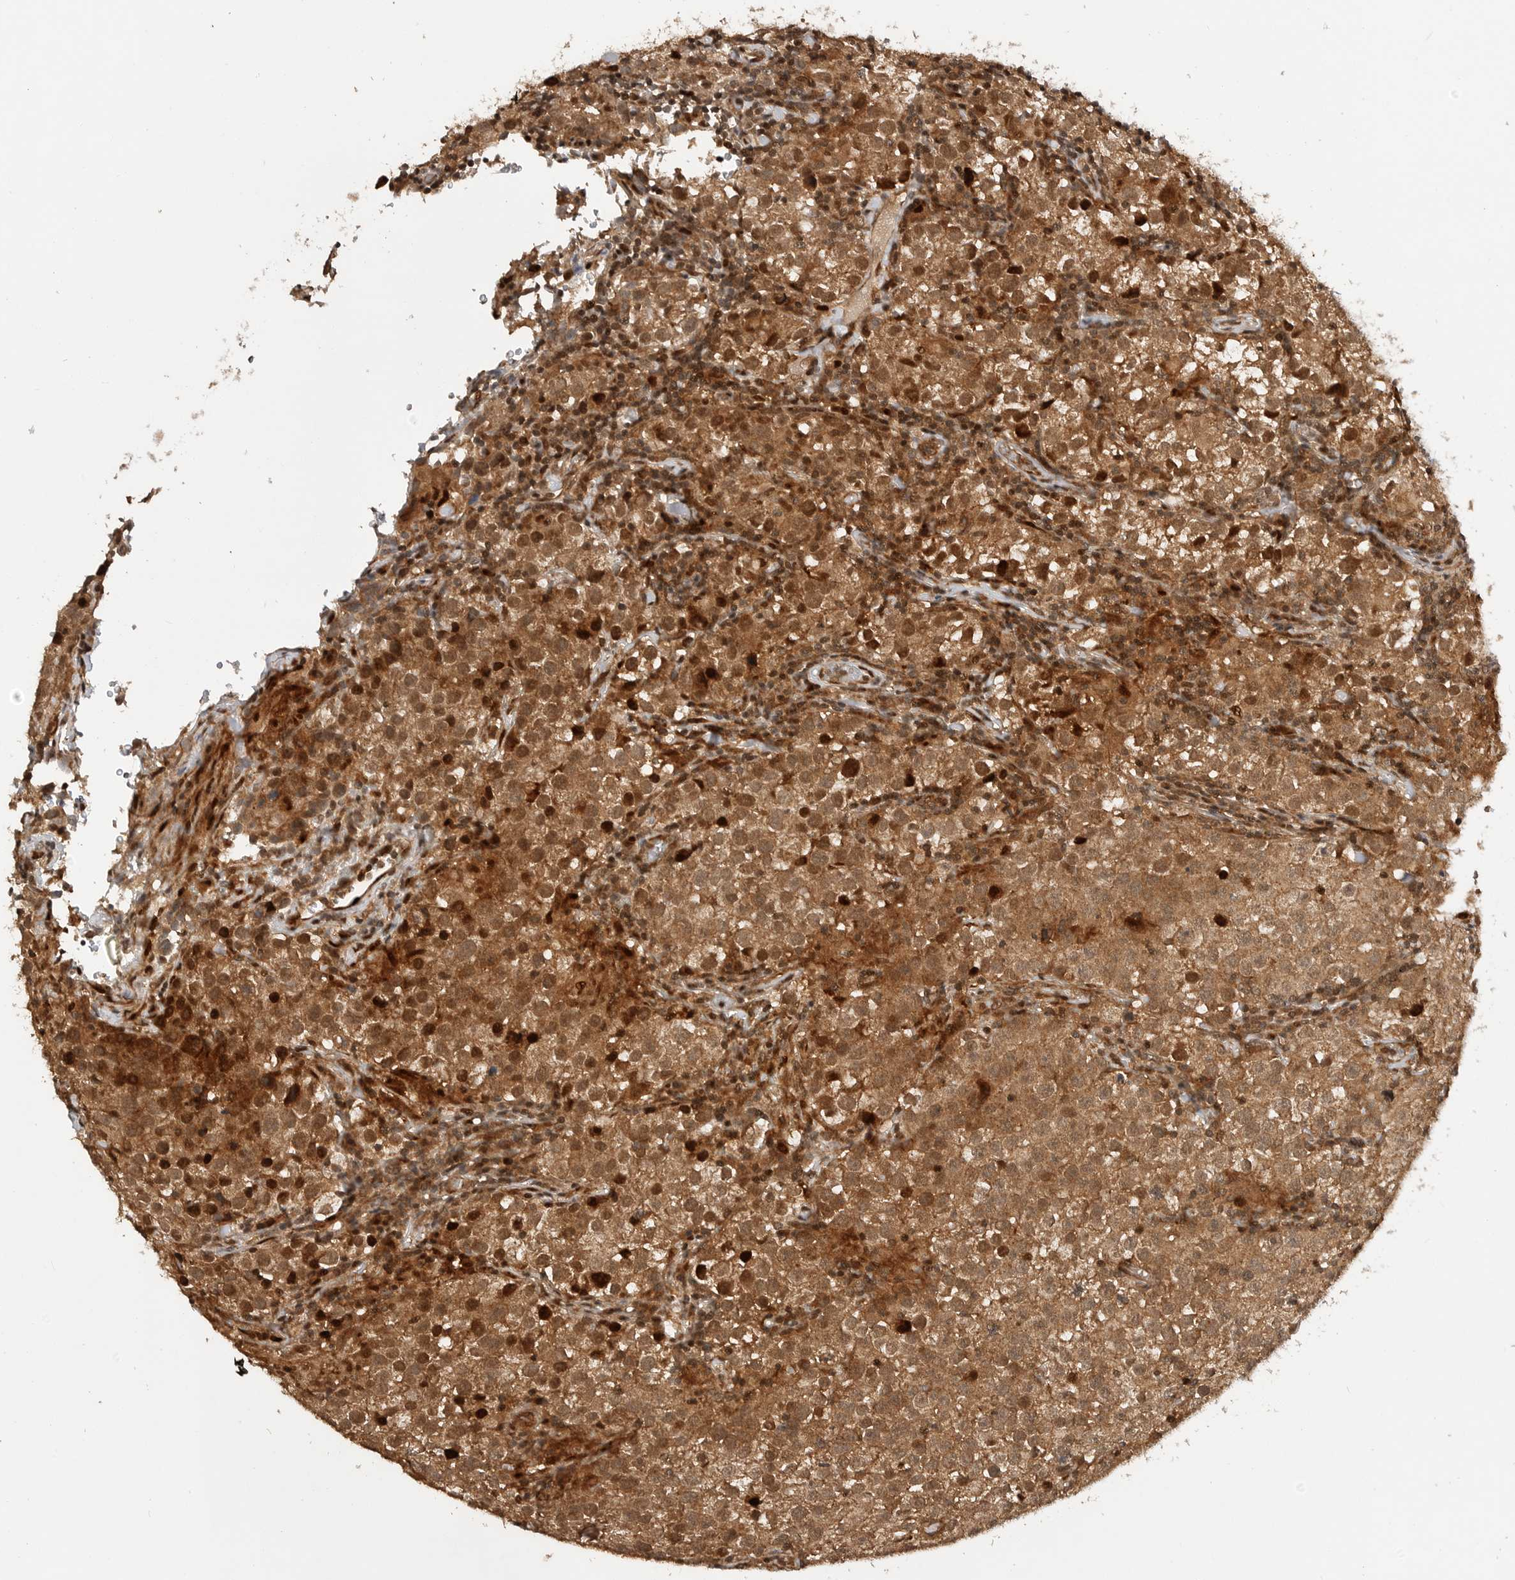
{"staining": {"intensity": "moderate", "quantity": ">75%", "location": "cytoplasmic/membranous"}, "tissue": "testis cancer", "cell_type": "Tumor cells", "image_type": "cancer", "snomed": [{"axis": "morphology", "description": "Seminoma, NOS"}, {"axis": "morphology", "description": "Carcinoma, Embryonal, NOS"}, {"axis": "topography", "description": "Testis"}], "caption": "Immunohistochemistry photomicrograph of neoplastic tissue: human testis cancer (embryonal carcinoma) stained using IHC reveals medium levels of moderate protein expression localized specifically in the cytoplasmic/membranous of tumor cells, appearing as a cytoplasmic/membranous brown color.", "gene": "ADPRS", "patient": {"sex": "male", "age": 43}}